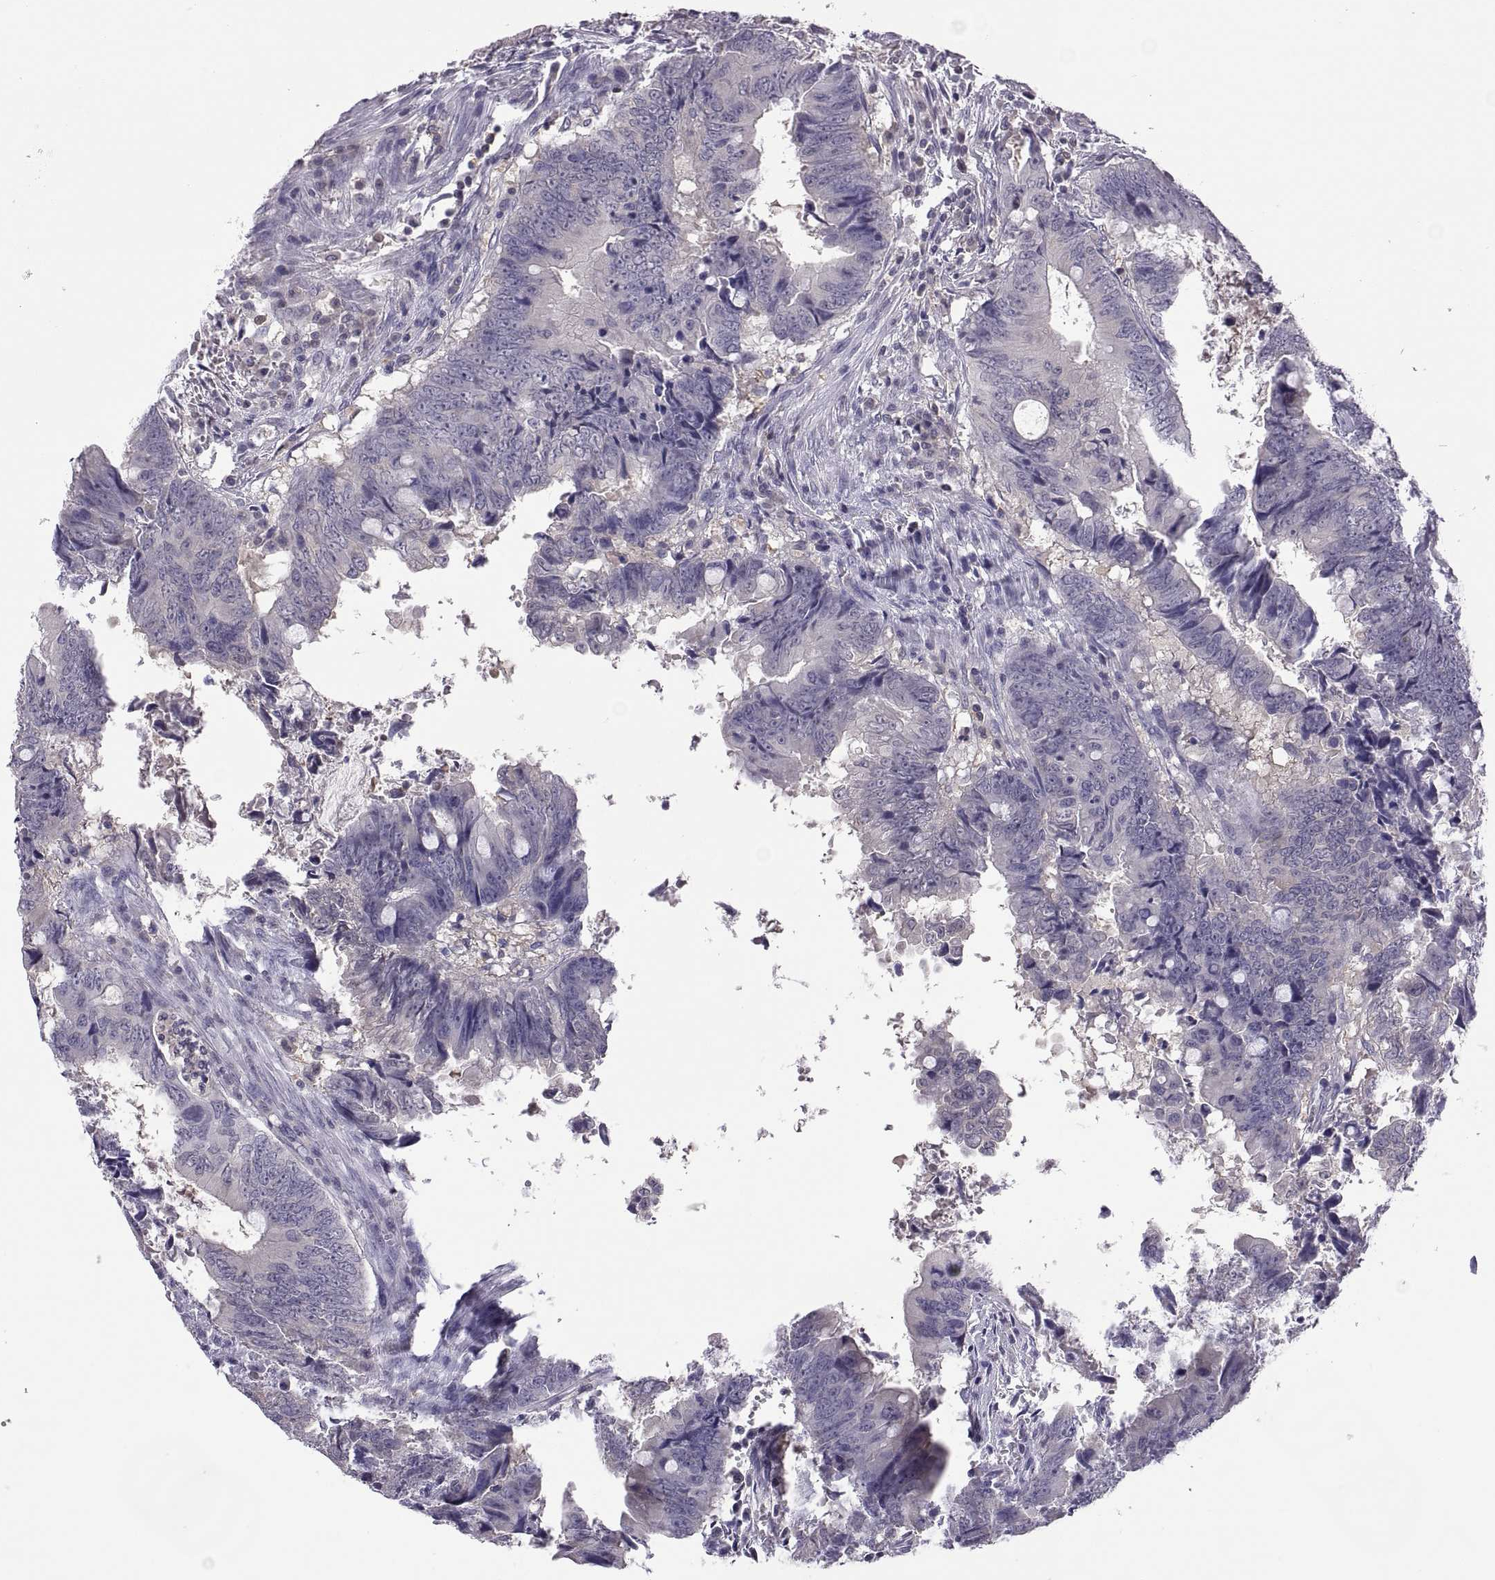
{"staining": {"intensity": "negative", "quantity": "none", "location": "none"}, "tissue": "colorectal cancer", "cell_type": "Tumor cells", "image_type": "cancer", "snomed": [{"axis": "morphology", "description": "Adenocarcinoma, NOS"}, {"axis": "topography", "description": "Colon"}], "caption": "An immunohistochemistry (IHC) image of adenocarcinoma (colorectal) is shown. There is no staining in tumor cells of adenocarcinoma (colorectal). (Stains: DAB (3,3'-diaminobenzidine) immunohistochemistry (IHC) with hematoxylin counter stain, Microscopy: brightfield microscopy at high magnification).", "gene": "FGF9", "patient": {"sex": "female", "age": 82}}